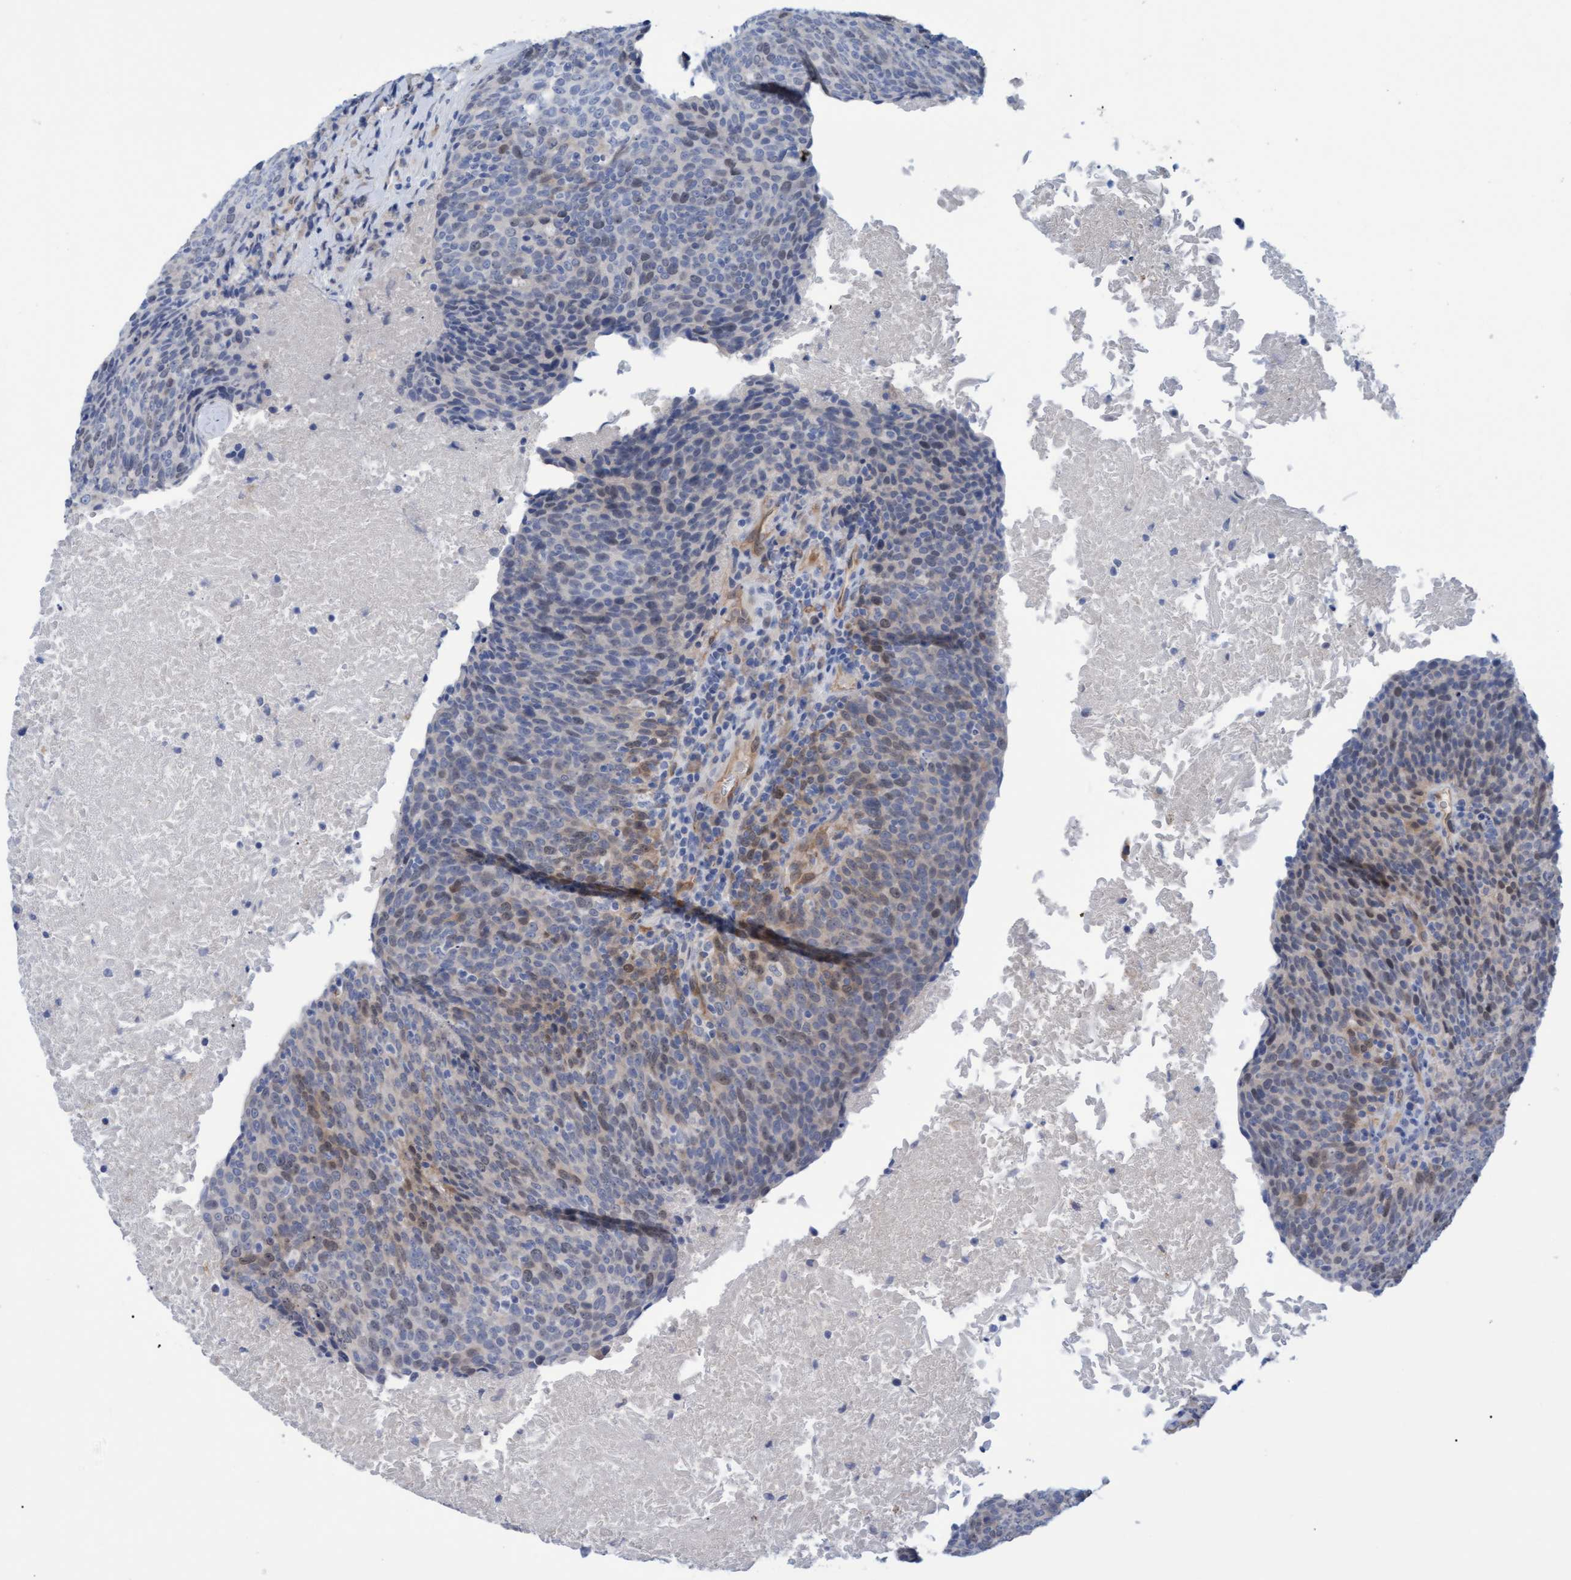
{"staining": {"intensity": "weak", "quantity": "<25%", "location": "cytoplasmic/membranous"}, "tissue": "head and neck cancer", "cell_type": "Tumor cells", "image_type": "cancer", "snomed": [{"axis": "morphology", "description": "Squamous cell carcinoma, NOS"}, {"axis": "morphology", "description": "Squamous cell carcinoma, metastatic, NOS"}, {"axis": "topography", "description": "Lymph node"}, {"axis": "topography", "description": "Head-Neck"}], "caption": "This is an immunohistochemistry (IHC) photomicrograph of head and neck squamous cell carcinoma. There is no positivity in tumor cells.", "gene": "STXBP1", "patient": {"sex": "male", "age": 62}}